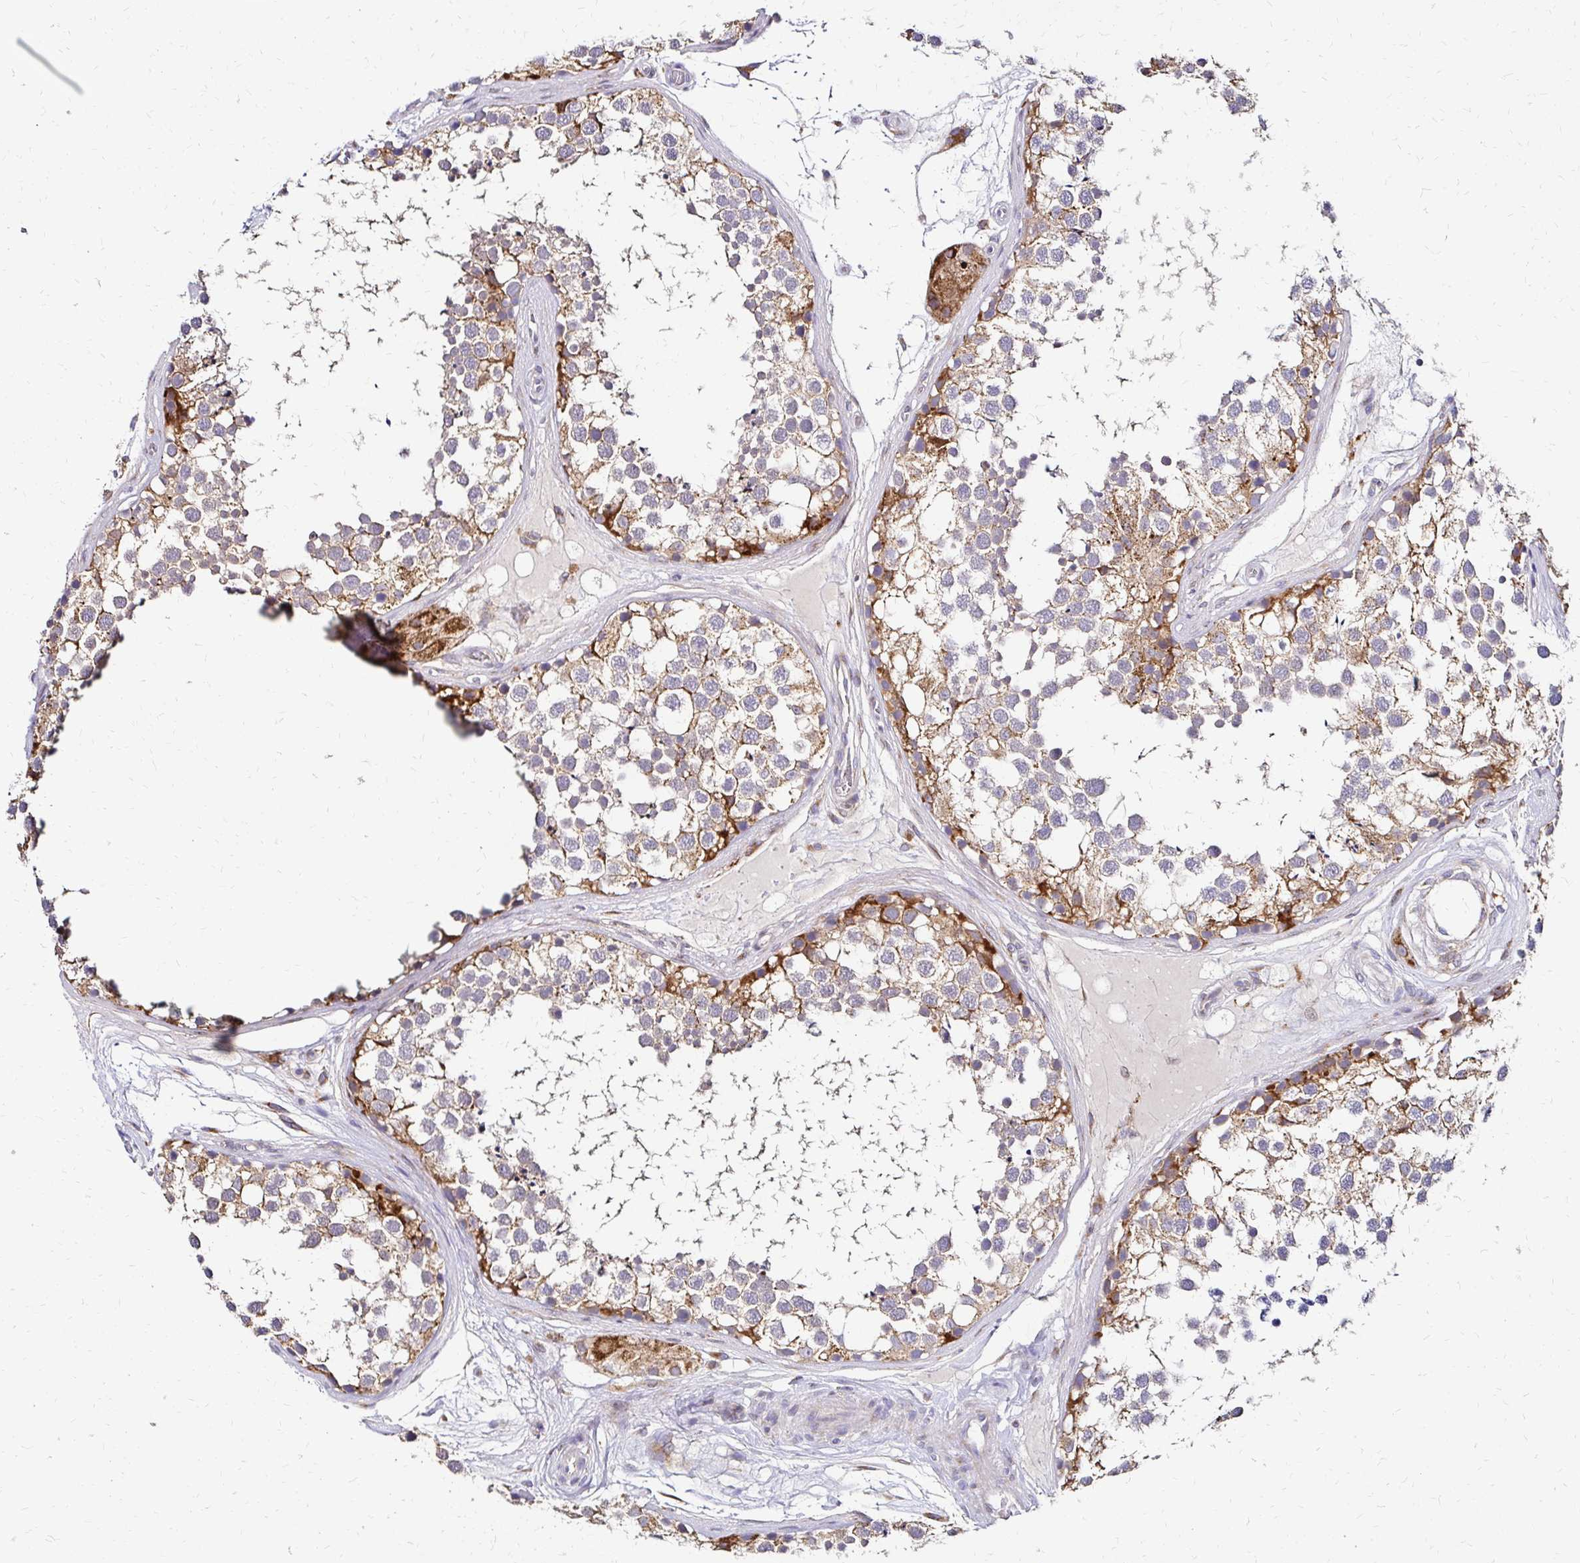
{"staining": {"intensity": "moderate", "quantity": "25%-75%", "location": "cytoplasmic/membranous"}, "tissue": "testis", "cell_type": "Cells in seminiferous ducts", "image_type": "normal", "snomed": [{"axis": "morphology", "description": "Normal tissue, NOS"}, {"axis": "morphology", "description": "Seminoma, NOS"}, {"axis": "topography", "description": "Testis"}], "caption": "Cells in seminiferous ducts display moderate cytoplasmic/membranous positivity in approximately 25%-75% of cells in unremarkable testis. Using DAB (3,3'-diaminobenzidine) (brown) and hematoxylin (blue) stains, captured at high magnification using brightfield microscopy.", "gene": "IDUA", "patient": {"sex": "male", "age": 65}}